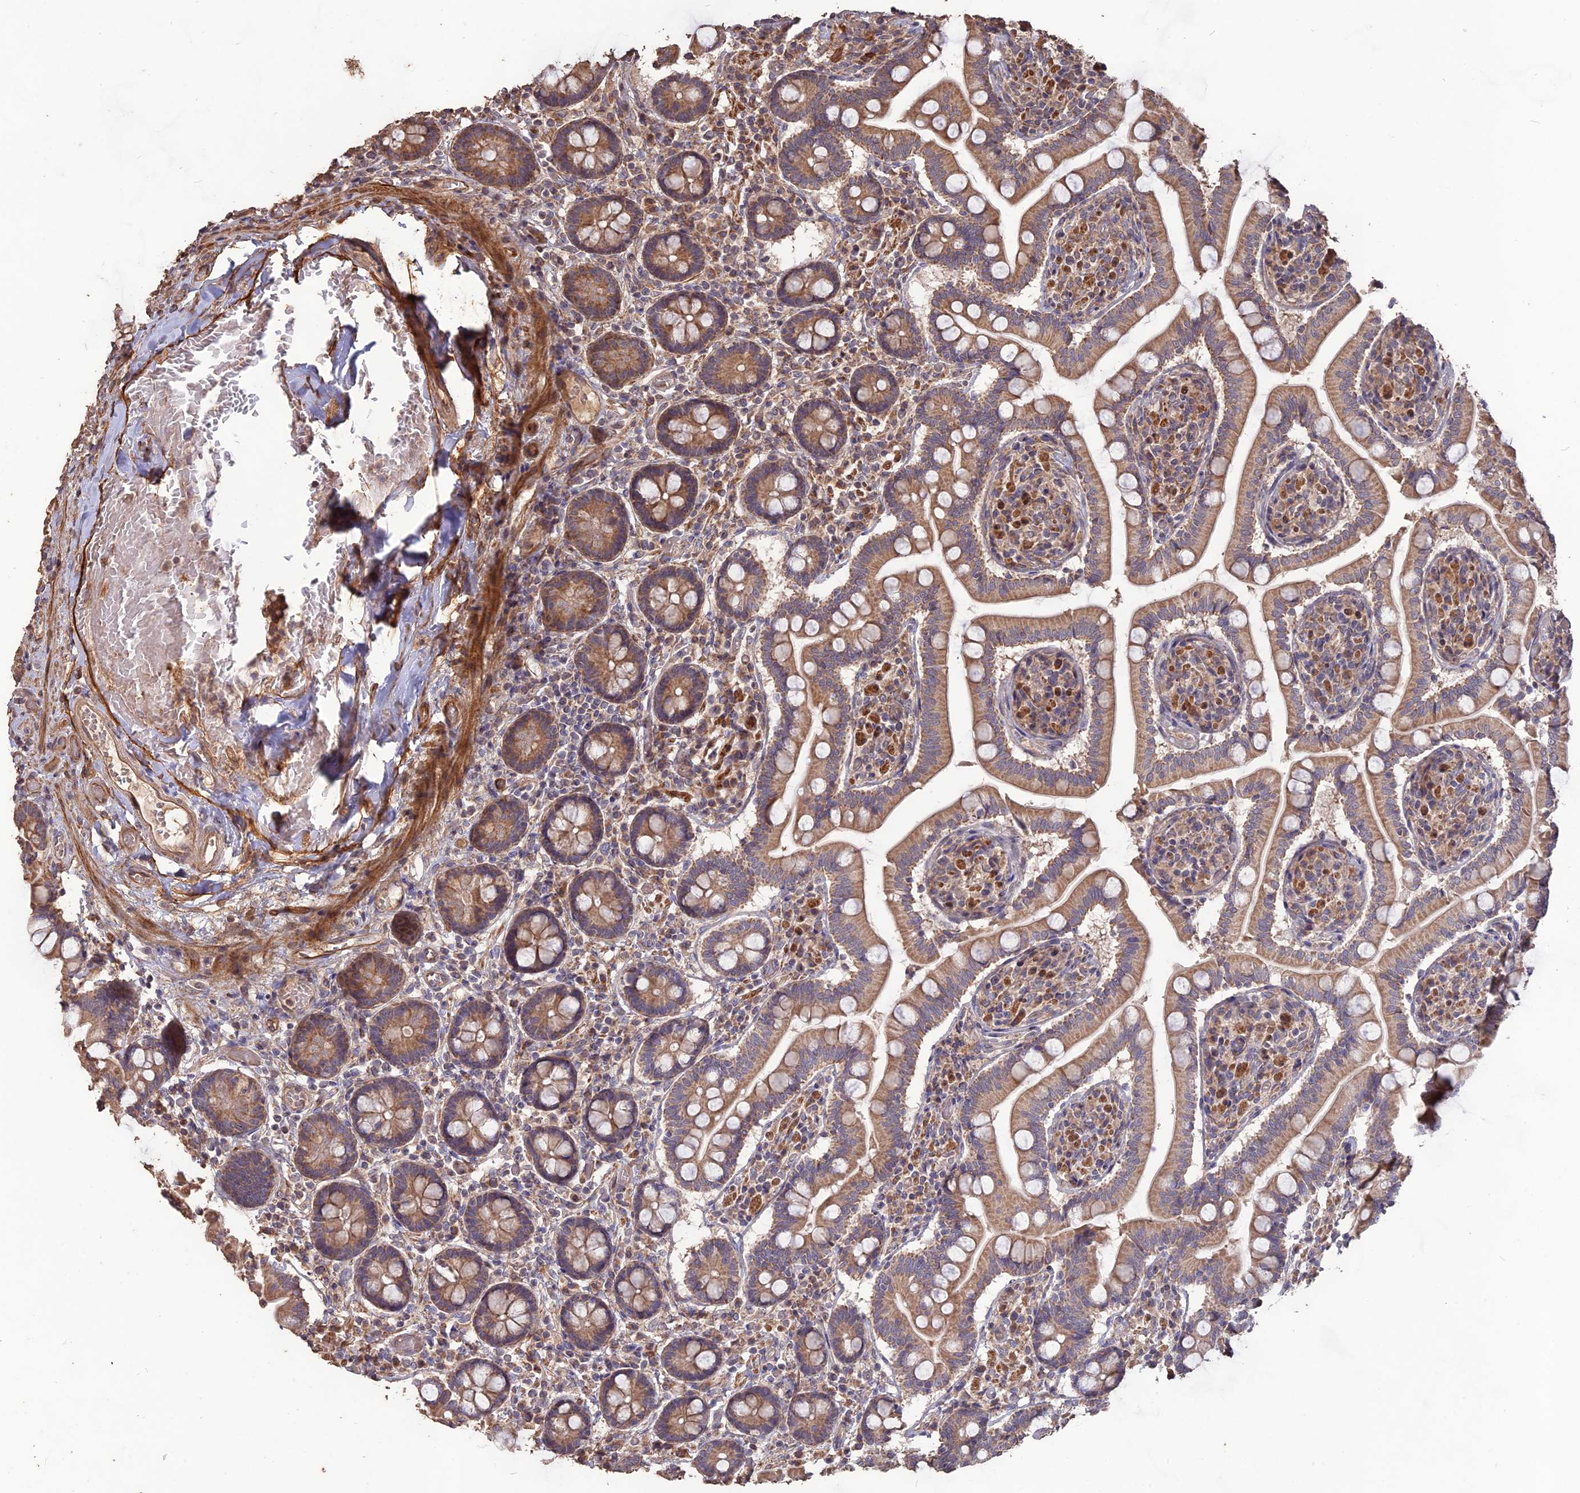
{"staining": {"intensity": "moderate", "quantity": ">75%", "location": "cytoplasmic/membranous"}, "tissue": "small intestine", "cell_type": "Glandular cells", "image_type": "normal", "snomed": [{"axis": "morphology", "description": "Normal tissue, NOS"}, {"axis": "topography", "description": "Small intestine"}], "caption": "Small intestine stained with immunohistochemistry shows moderate cytoplasmic/membranous positivity in approximately >75% of glandular cells. (DAB = brown stain, brightfield microscopy at high magnification).", "gene": "LAYN", "patient": {"sex": "female", "age": 64}}